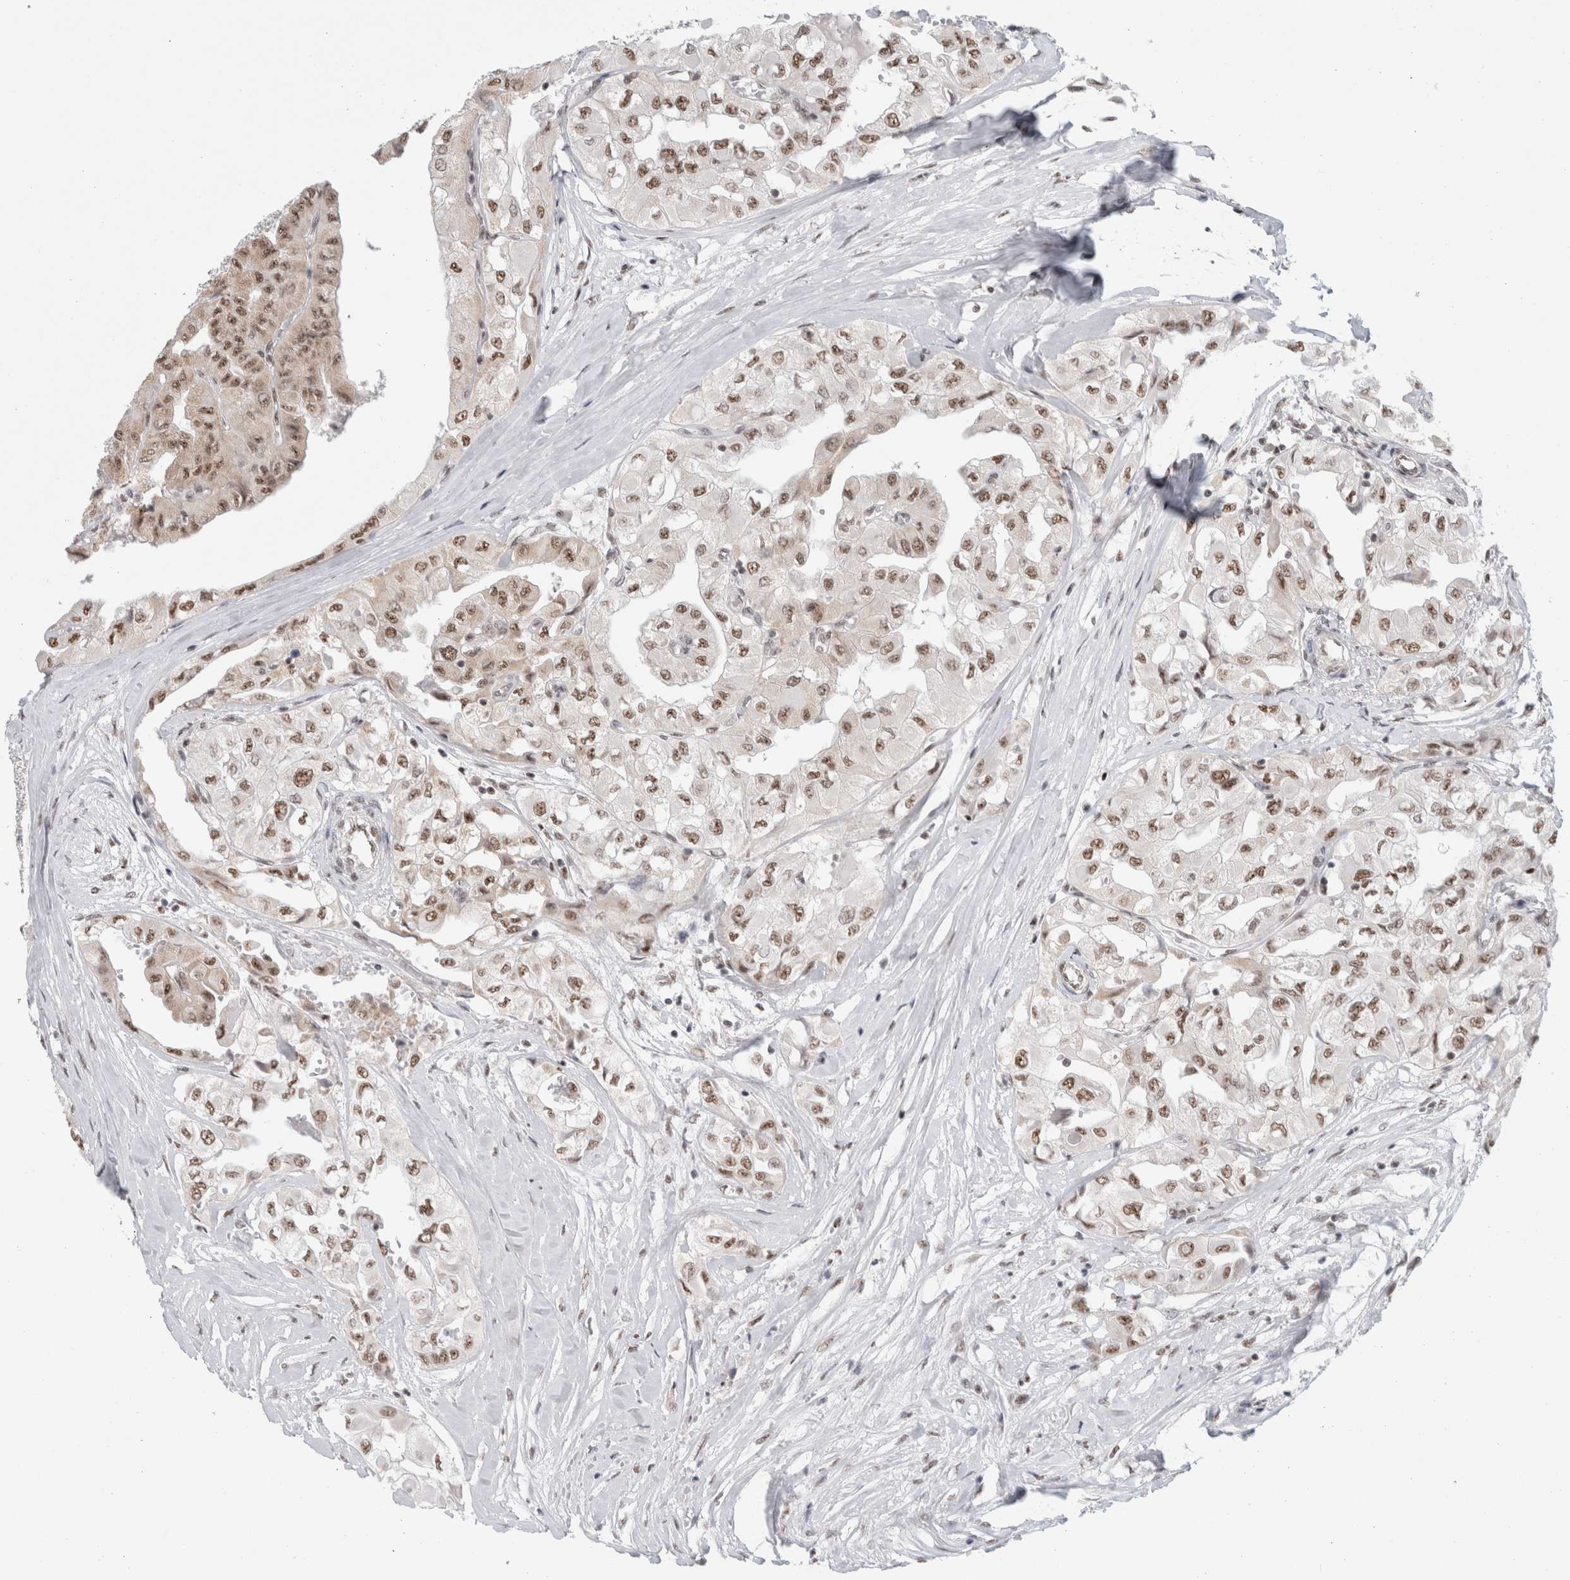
{"staining": {"intensity": "moderate", "quantity": ">75%", "location": "nuclear"}, "tissue": "thyroid cancer", "cell_type": "Tumor cells", "image_type": "cancer", "snomed": [{"axis": "morphology", "description": "Papillary adenocarcinoma, NOS"}, {"axis": "topography", "description": "Thyroid gland"}], "caption": "There is medium levels of moderate nuclear positivity in tumor cells of thyroid cancer, as demonstrated by immunohistochemical staining (brown color).", "gene": "TRMT12", "patient": {"sex": "female", "age": 59}}